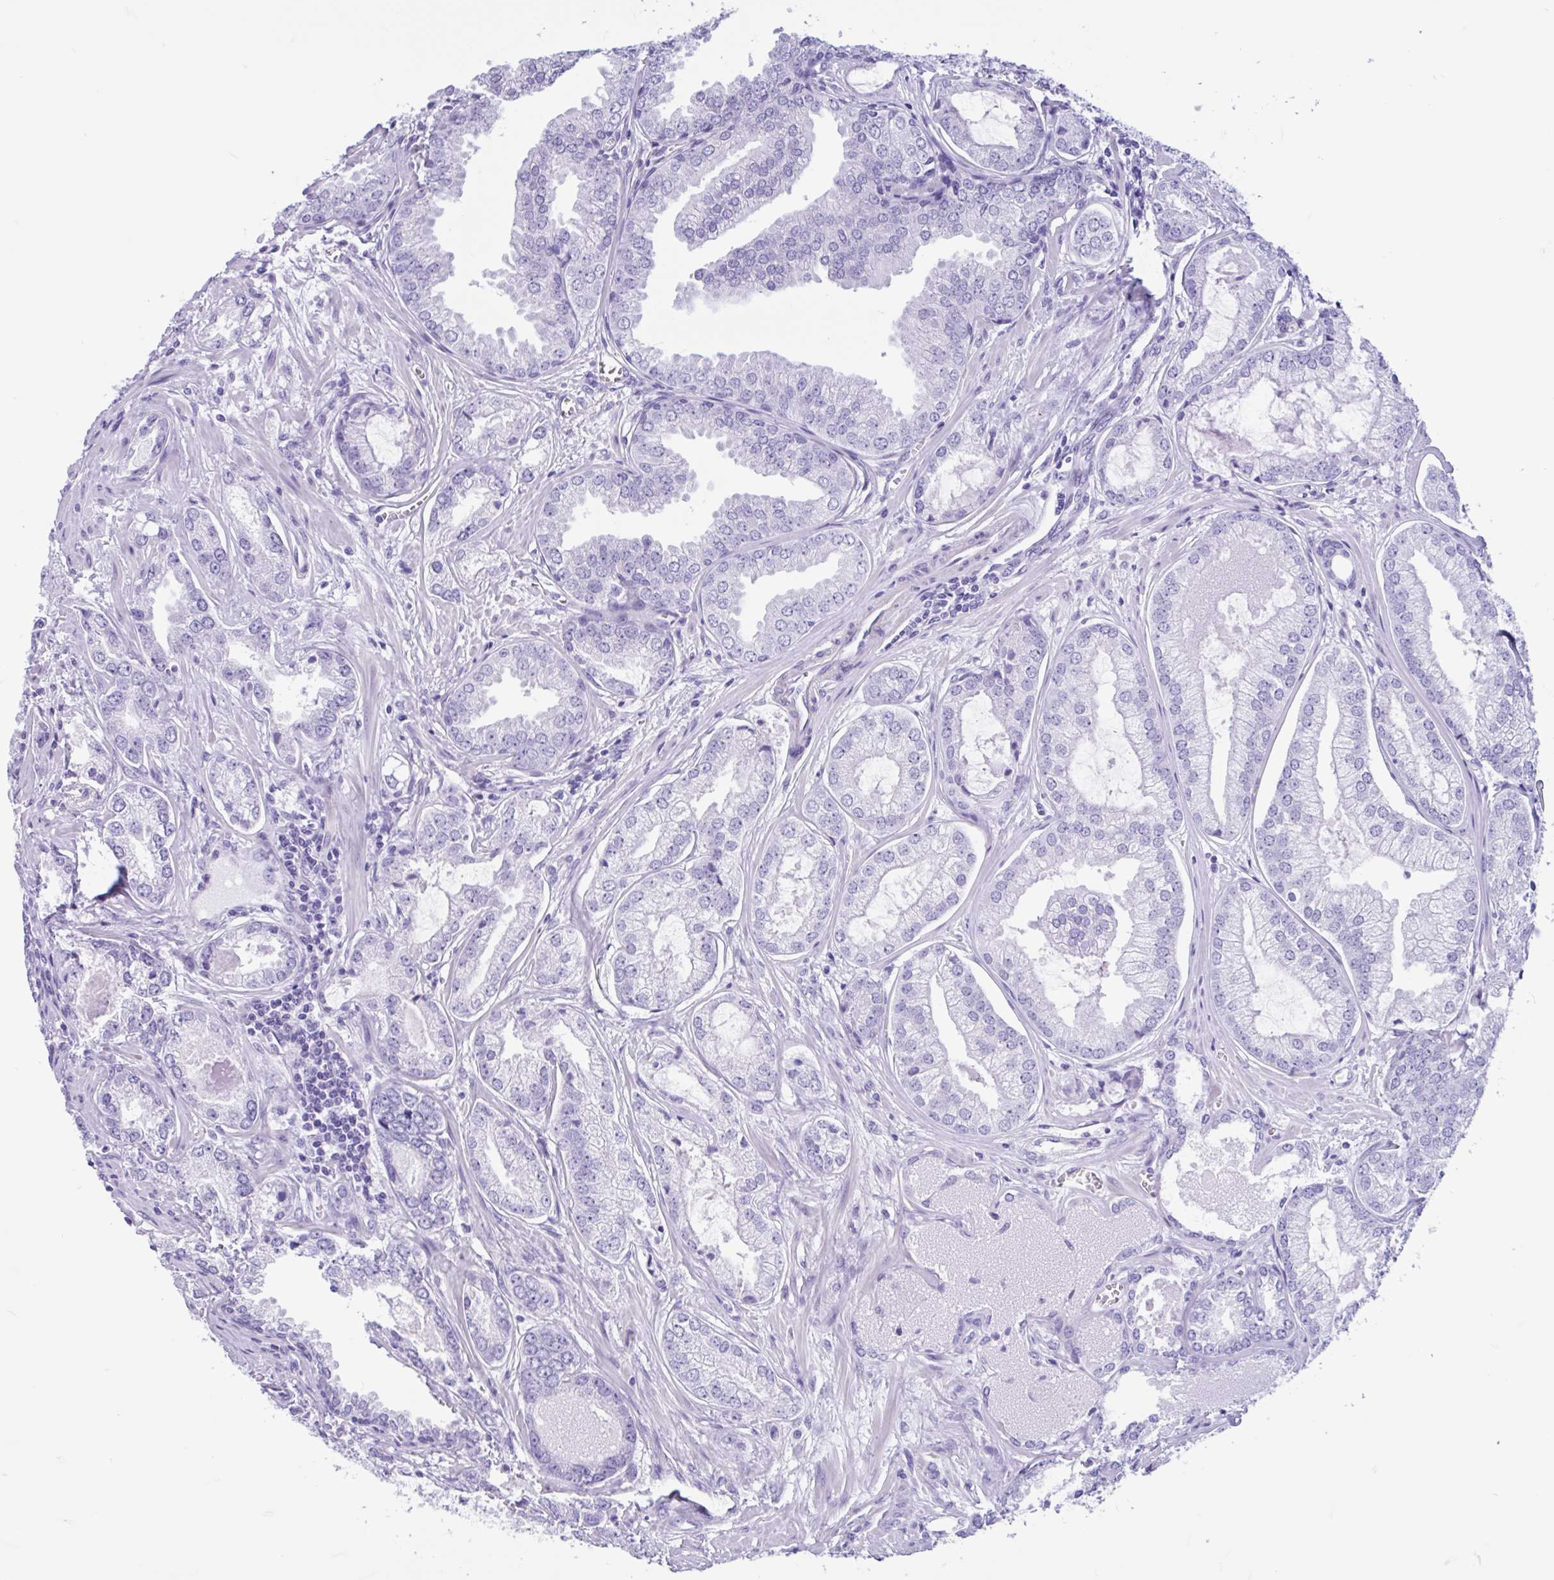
{"staining": {"intensity": "negative", "quantity": "none", "location": "none"}, "tissue": "prostate cancer", "cell_type": "Tumor cells", "image_type": "cancer", "snomed": [{"axis": "morphology", "description": "Adenocarcinoma, Medium grade"}, {"axis": "topography", "description": "Prostate"}], "caption": "This is an IHC histopathology image of human prostate medium-grade adenocarcinoma. There is no positivity in tumor cells.", "gene": "IAPP", "patient": {"sex": "male", "age": 57}}